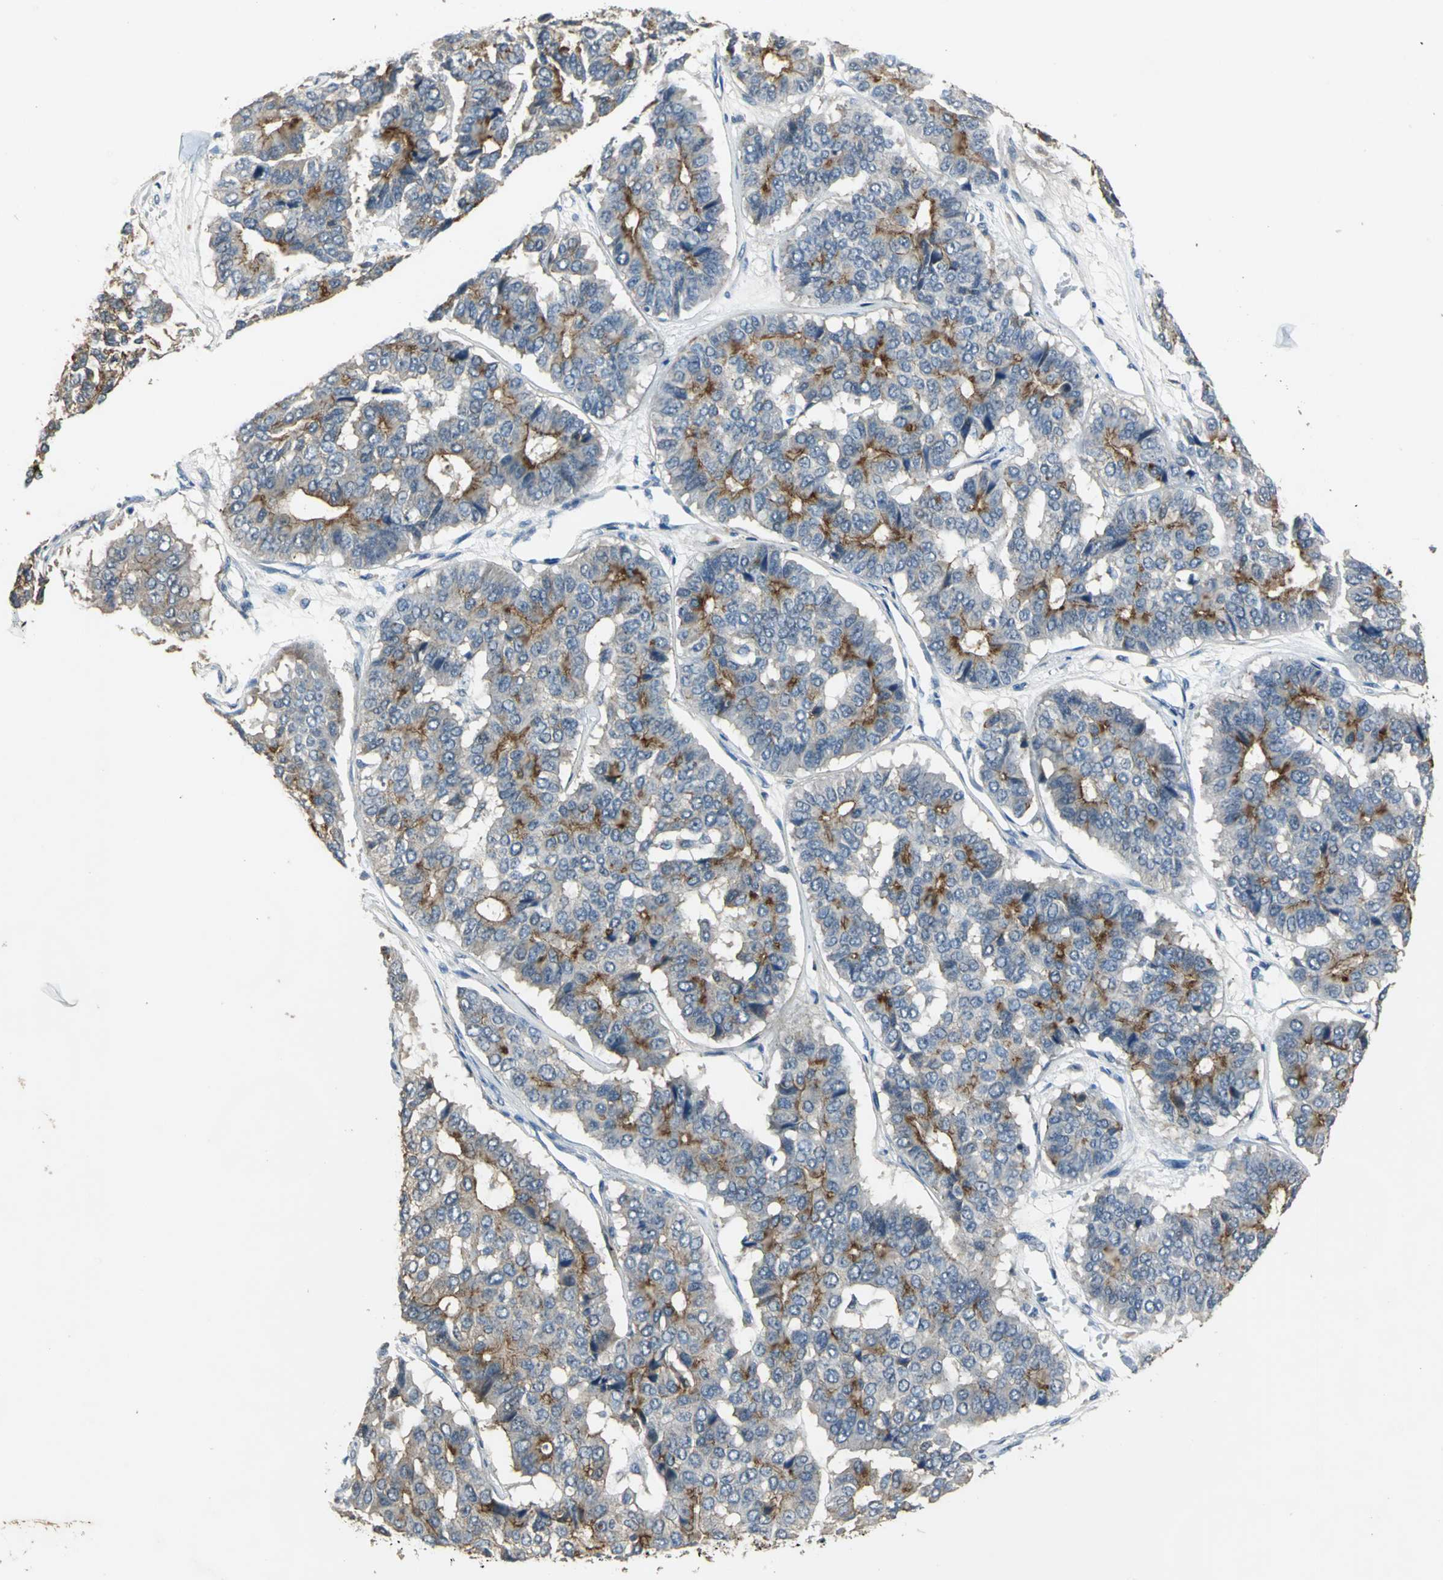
{"staining": {"intensity": "moderate", "quantity": ">75%", "location": "cytoplasmic/membranous"}, "tissue": "pancreatic cancer", "cell_type": "Tumor cells", "image_type": "cancer", "snomed": [{"axis": "morphology", "description": "Adenocarcinoma, NOS"}, {"axis": "topography", "description": "Pancreas"}], "caption": "Immunohistochemical staining of pancreatic cancer (adenocarcinoma) exhibits medium levels of moderate cytoplasmic/membranous protein staining in approximately >75% of tumor cells.", "gene": "OCLN", "patient": {"sex": "male", "age": 50}}